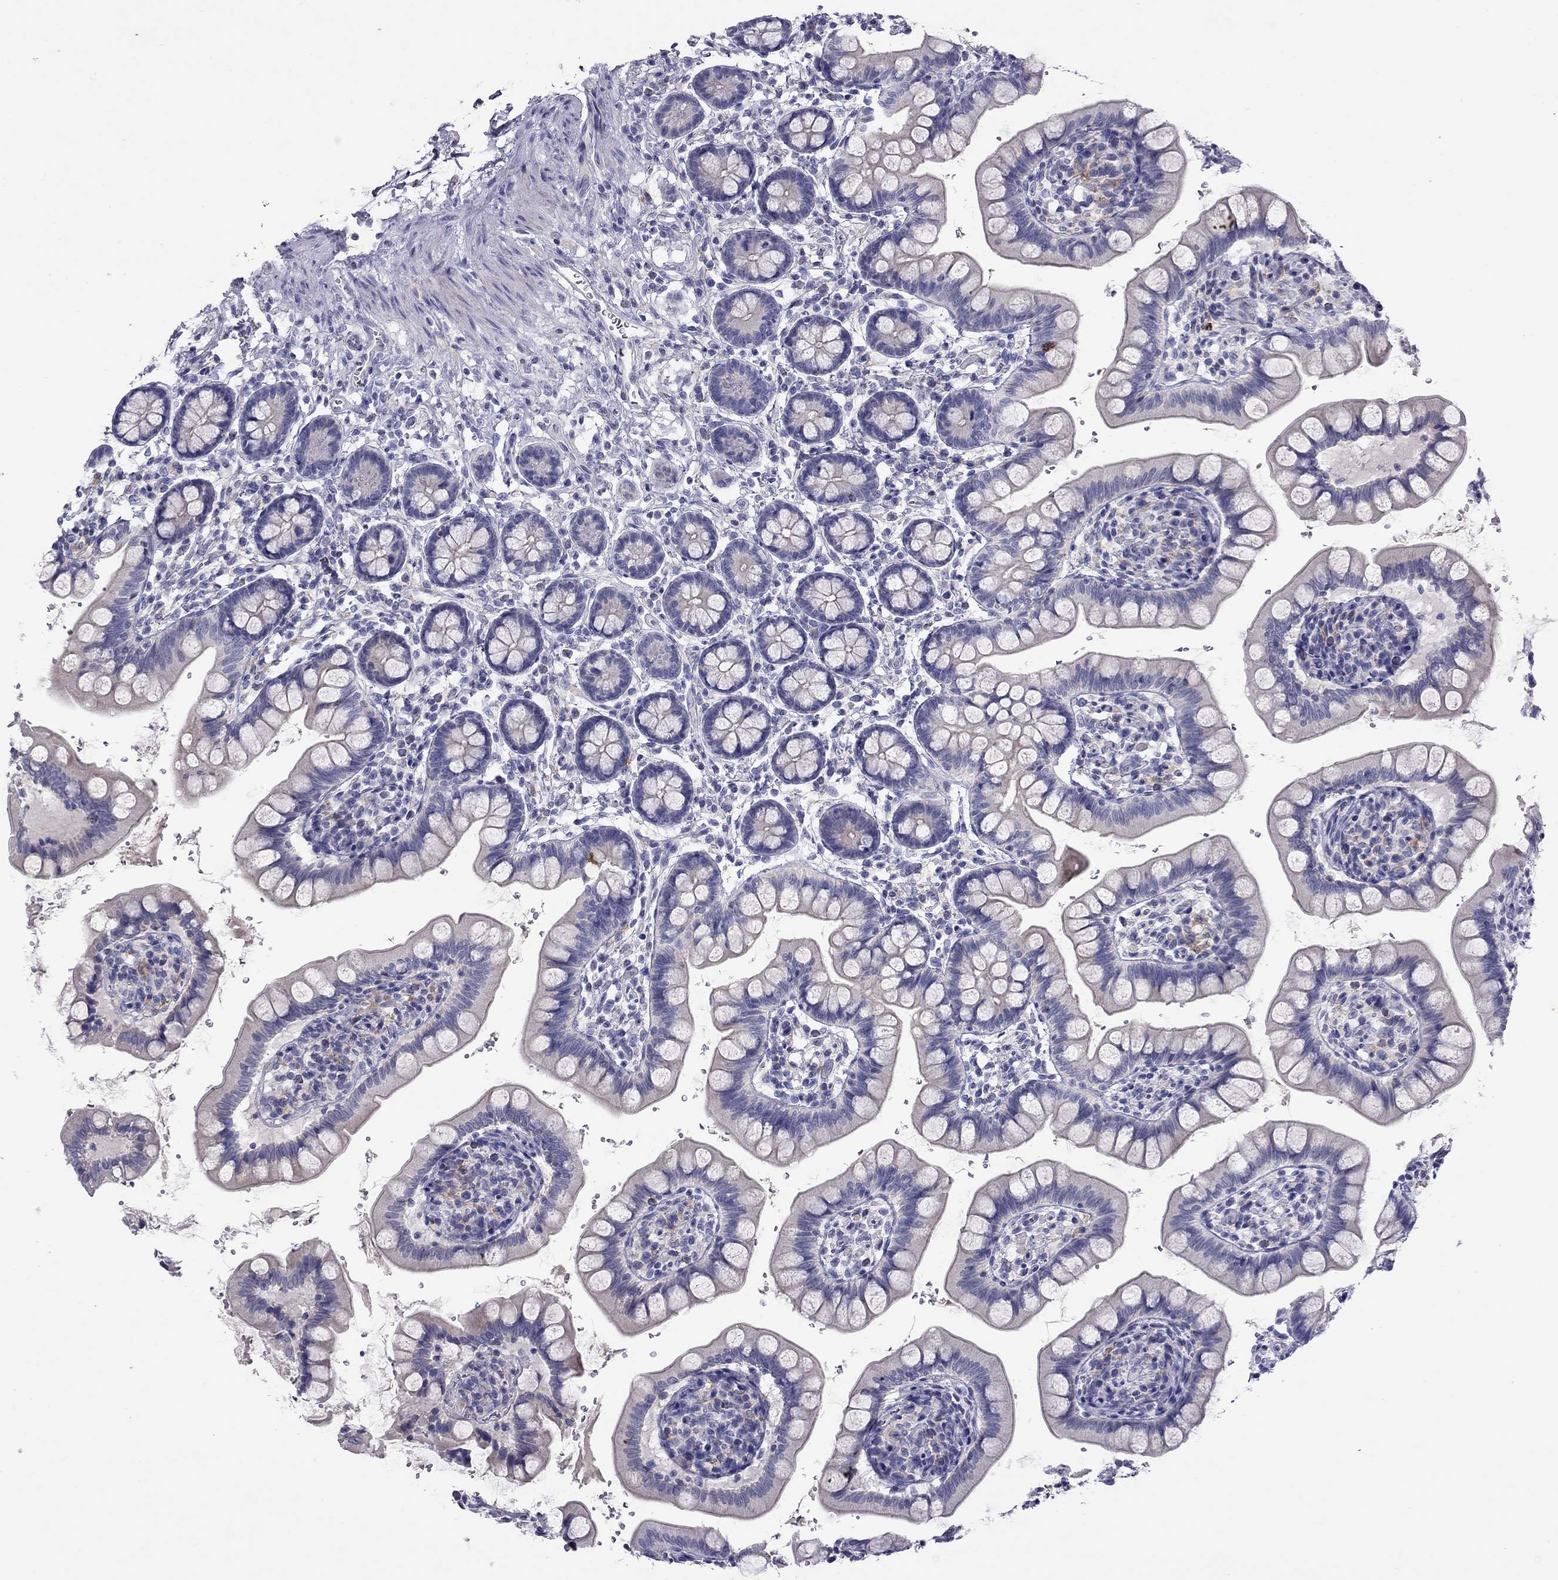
{"staining": {"intensity": "negative", "quantity": "none", "location": "none"}, "tissue": "small intestine", "cell_type": "Glandular cells", "image_type": "normal", "snomed": [{"axis": "morphology", "description": "Normal tissue, NOS"}, {"axis": "topography", "description": "Small intestine"}], "caption": "There is no significant positivity in glandular cells of small intestine. (DAB IHC, high magnification).", "gene": "CPNE4", "patient": {"sex": "female", "age": 56}}